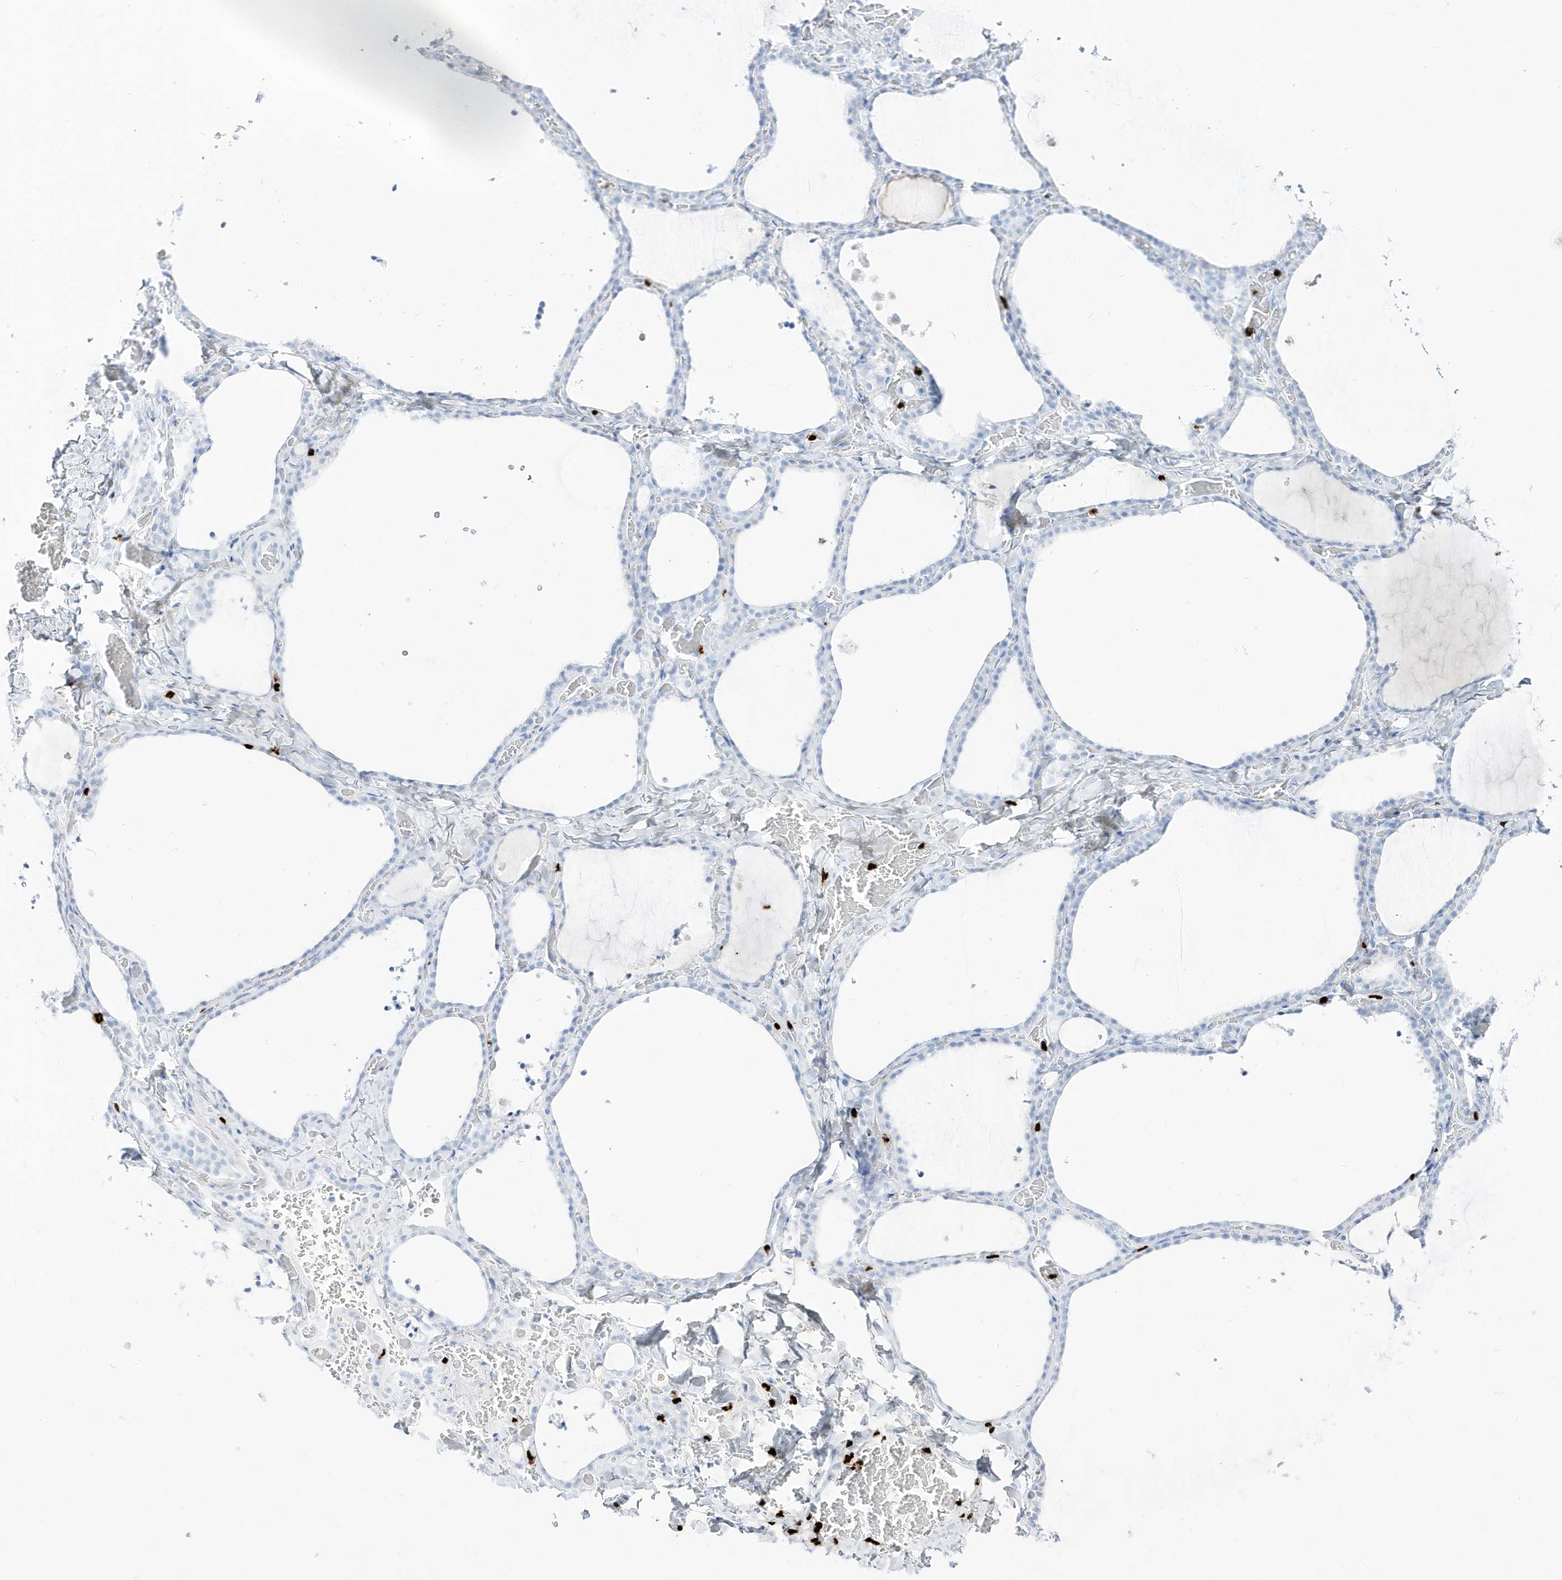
{"staining": {"intensity": "negative", "quantity": "none", "location": "none"}, "tissue": "thyroid gland", "cell_type": "Glandular cells", "image_type": "normal", "snomed": [{"axis": "morphology", "description": "Normal tissue, NOS"}, {"axis": "topography", "description": "Thyroid gland"}], "caption": "Glandular cells show no significant positivity in normal thyroid gland. The staining was performed using DAB to visualize the protein expression in brown, while the nuclei were stained in blue with hematoxylin (Magnification: 20x).", "gene": "MNDA", "patient": {"sex": "female", "age": 22}}